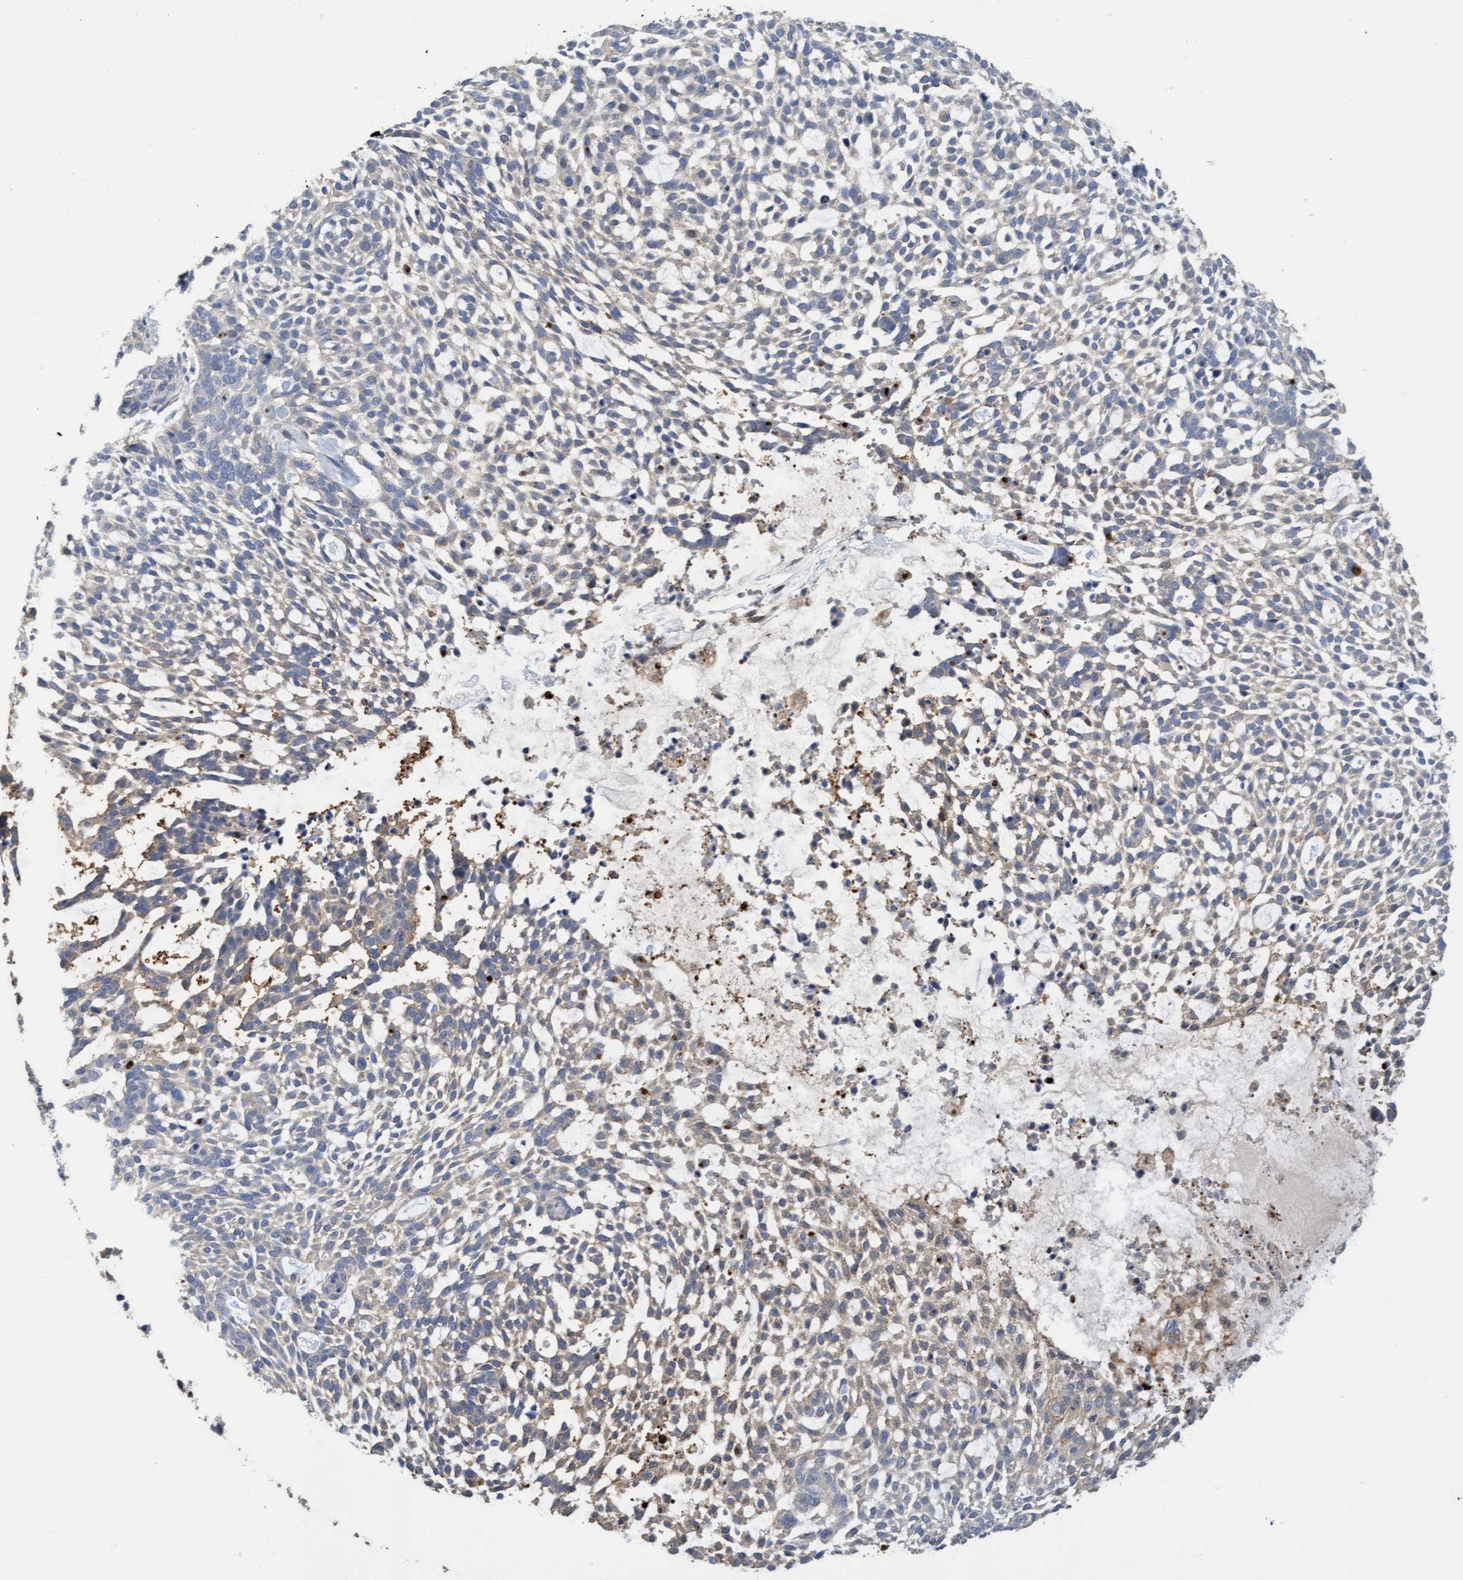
{"staining": {"intensity": "negative", "quantity": "none", "location": "none"}, "tissue": "skin cancer", "cell_type": "Tumor cells", "image_type": "cancer", "snomed": [{"axis": "morphology", "description": "Basal cell carcinoma"}, {"axis": "topography", "description": "Skin"}], "caption": "Tumor cells show no significant protein positivity in skin cancer.", "gene": "ITFG1", "patient": {"sex": "female", "age": 64}}